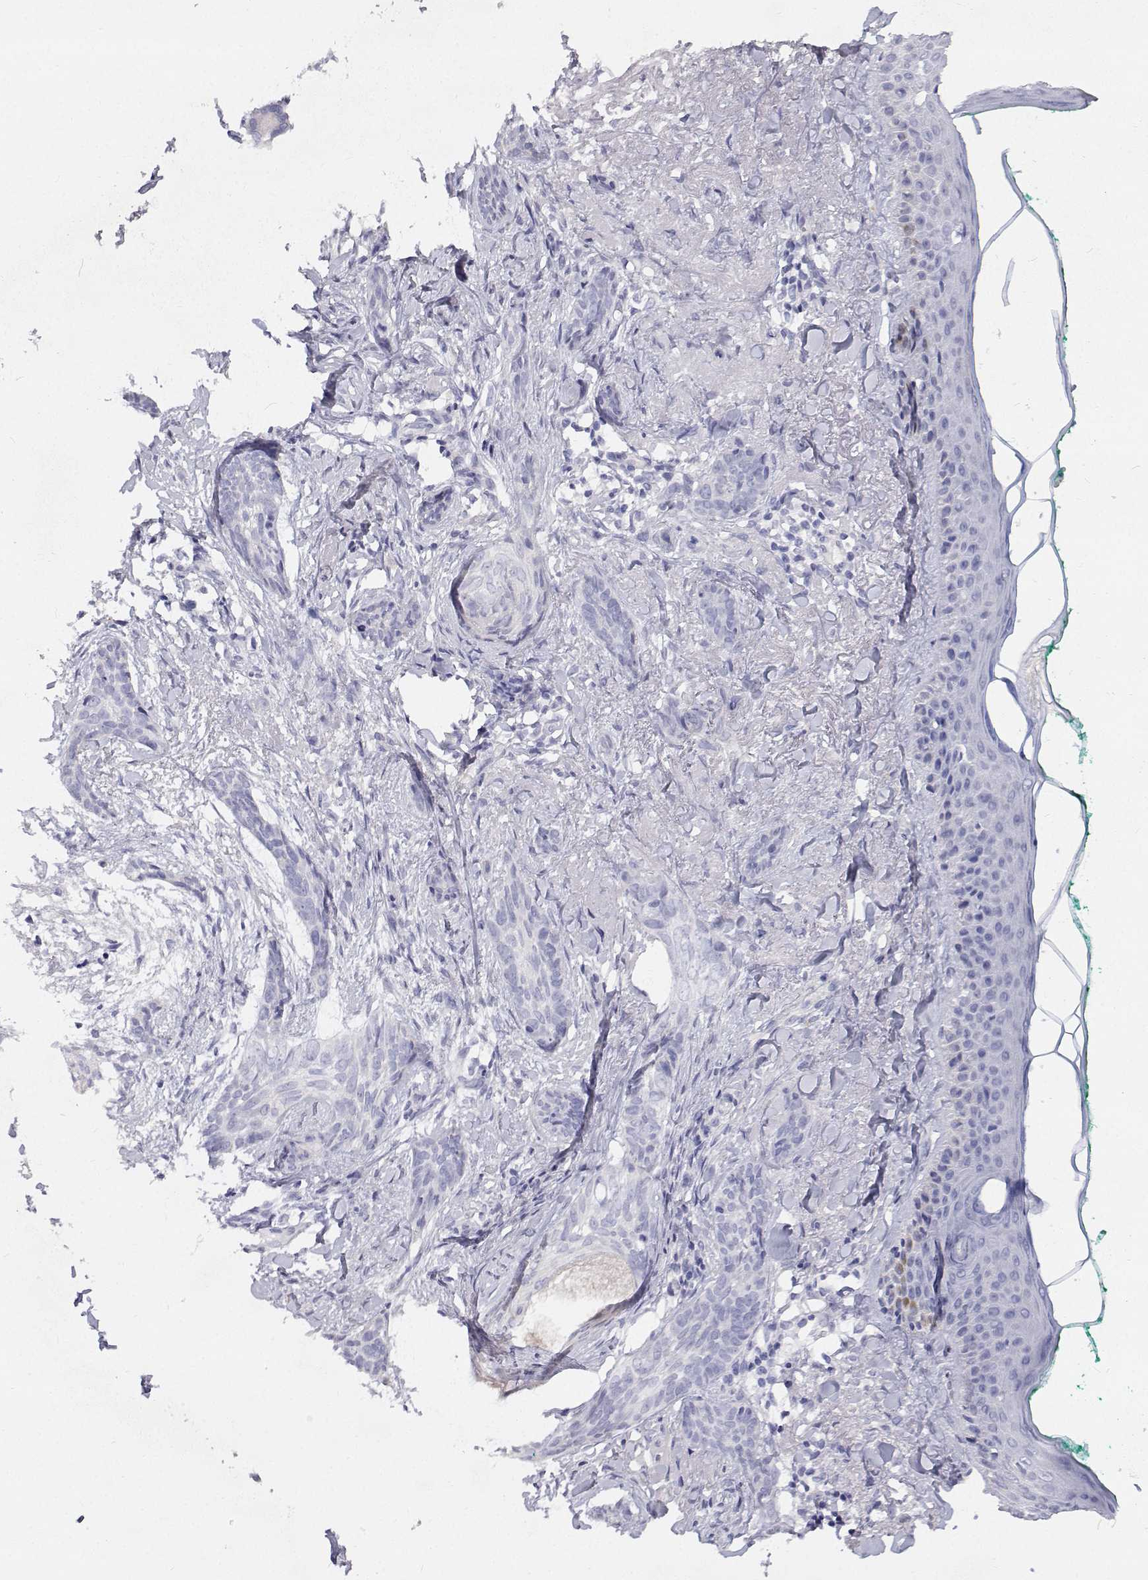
{"staining": {"intensity": "negative", "quantity": "none", "location": "none"}, "tissue": "skin cancer", "cell_type": "Tumor cells", "image_type": "cancer", "snomed": [{"axis": "morphology", "description": "Basal cell carcinoma"}, {"axis": "topography", "description": "Skin"}], "caption": "This is a micrograph of immunohistochemistry (IHC) staining of skin basal cell carcinoma, which shows no positivity in tumor cells. Nuclei are stained in blue.", "gene": "NCR2", "patient": {"sex": "female", "age": 78}}